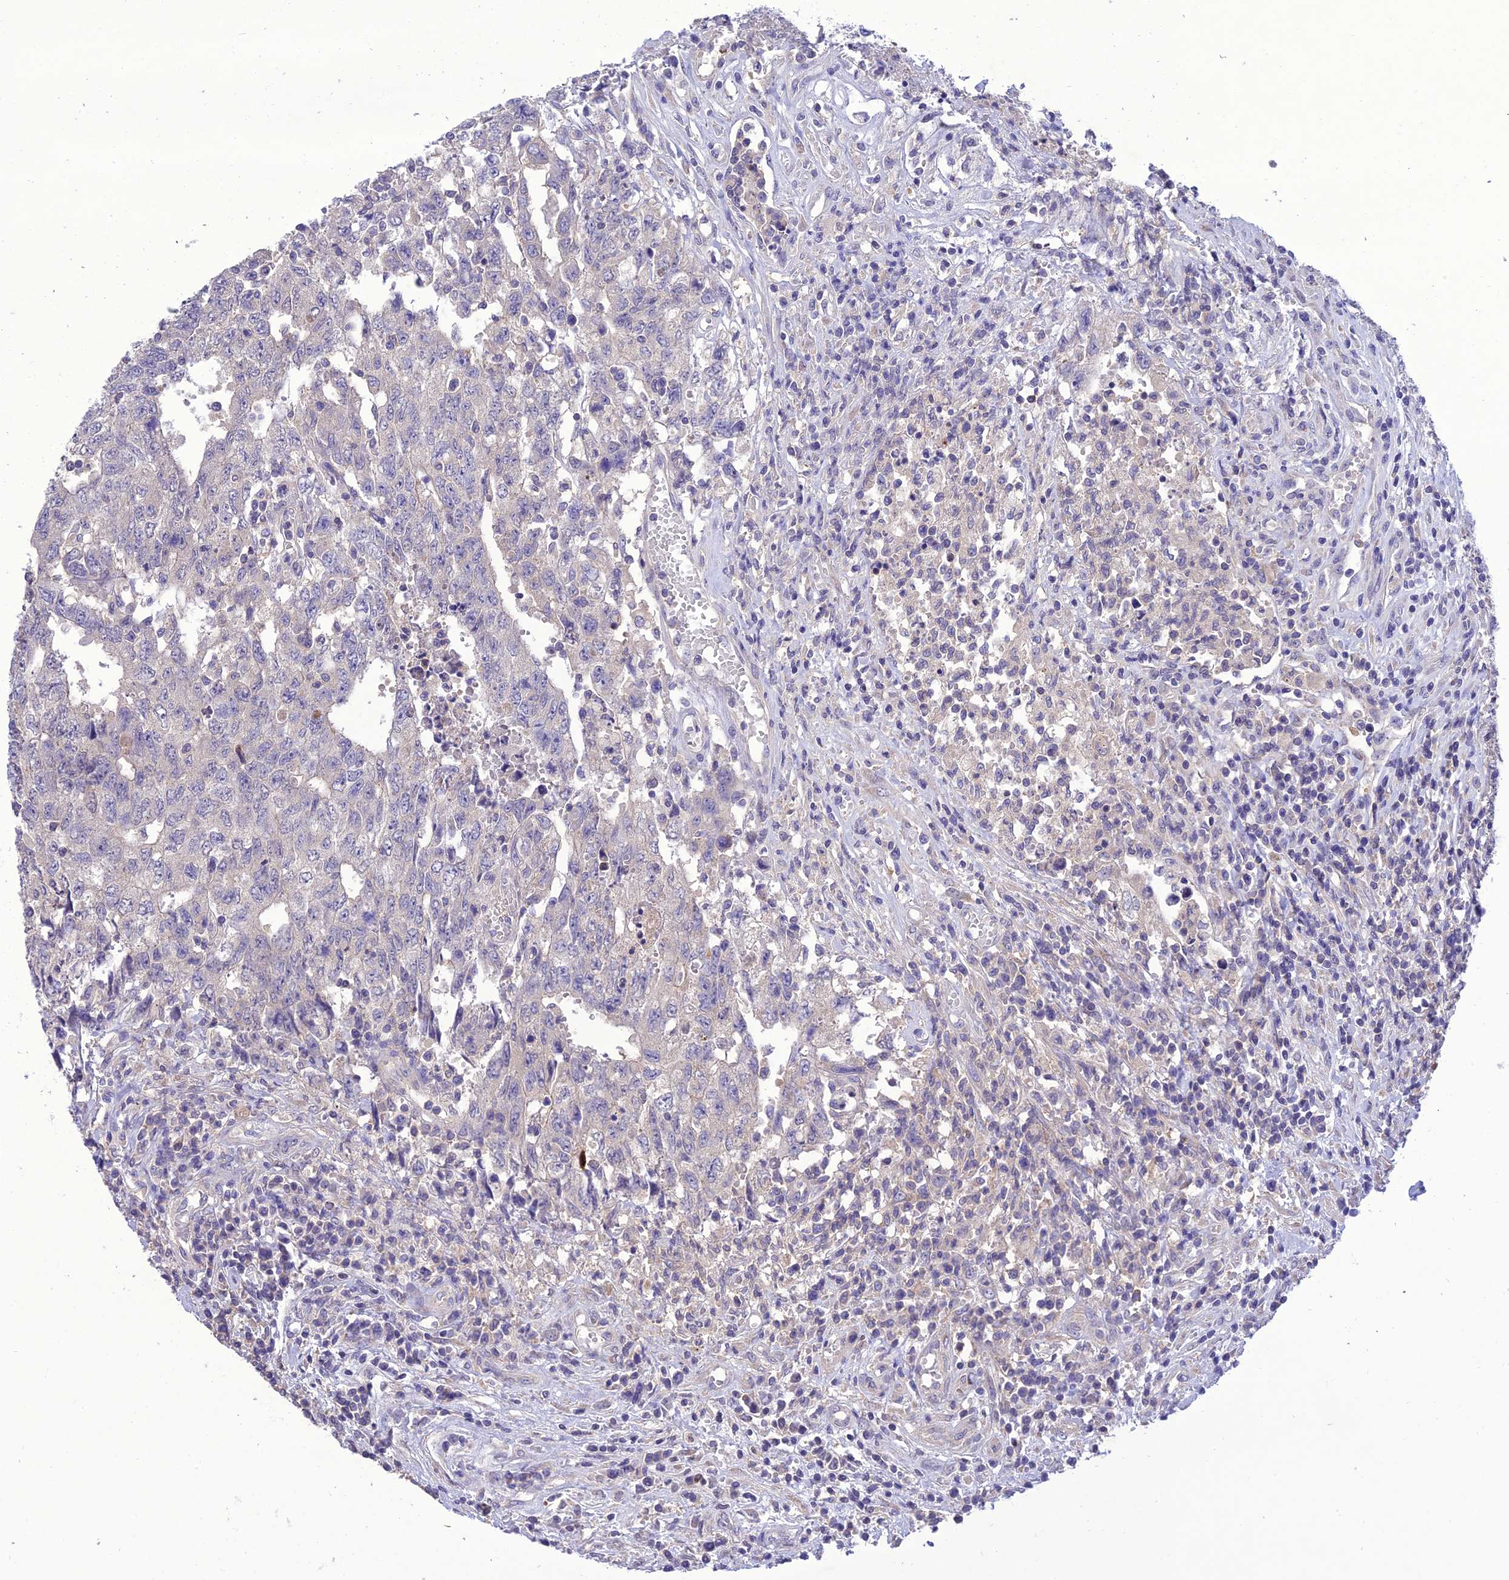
{"staining": {"intensity": "negative", "quantity": "none", "location": "none"}, "tissue": "testis cancer", "cell_type": "Tumor cells", "image_type": "cancer", "snomed": [{"axis": "morphology", "description": "Carcinoma, Embryonal, NOS"}, {"axis": "topography", "description": "Testis"}], "caption": "This photomicrograph is of testis embryonal carcinoma stained with IHC to label a protein in brown with the nuclei are counter-stained blue. There is no positivity in tumor cells. The staining is performed using DAB (3,3'-diaminobenzidine) brown chromogen with nuclei counter-stained in using hematoxylin.", "gene": "SNX24", "patient": {"sex": "male", "age": 34}}